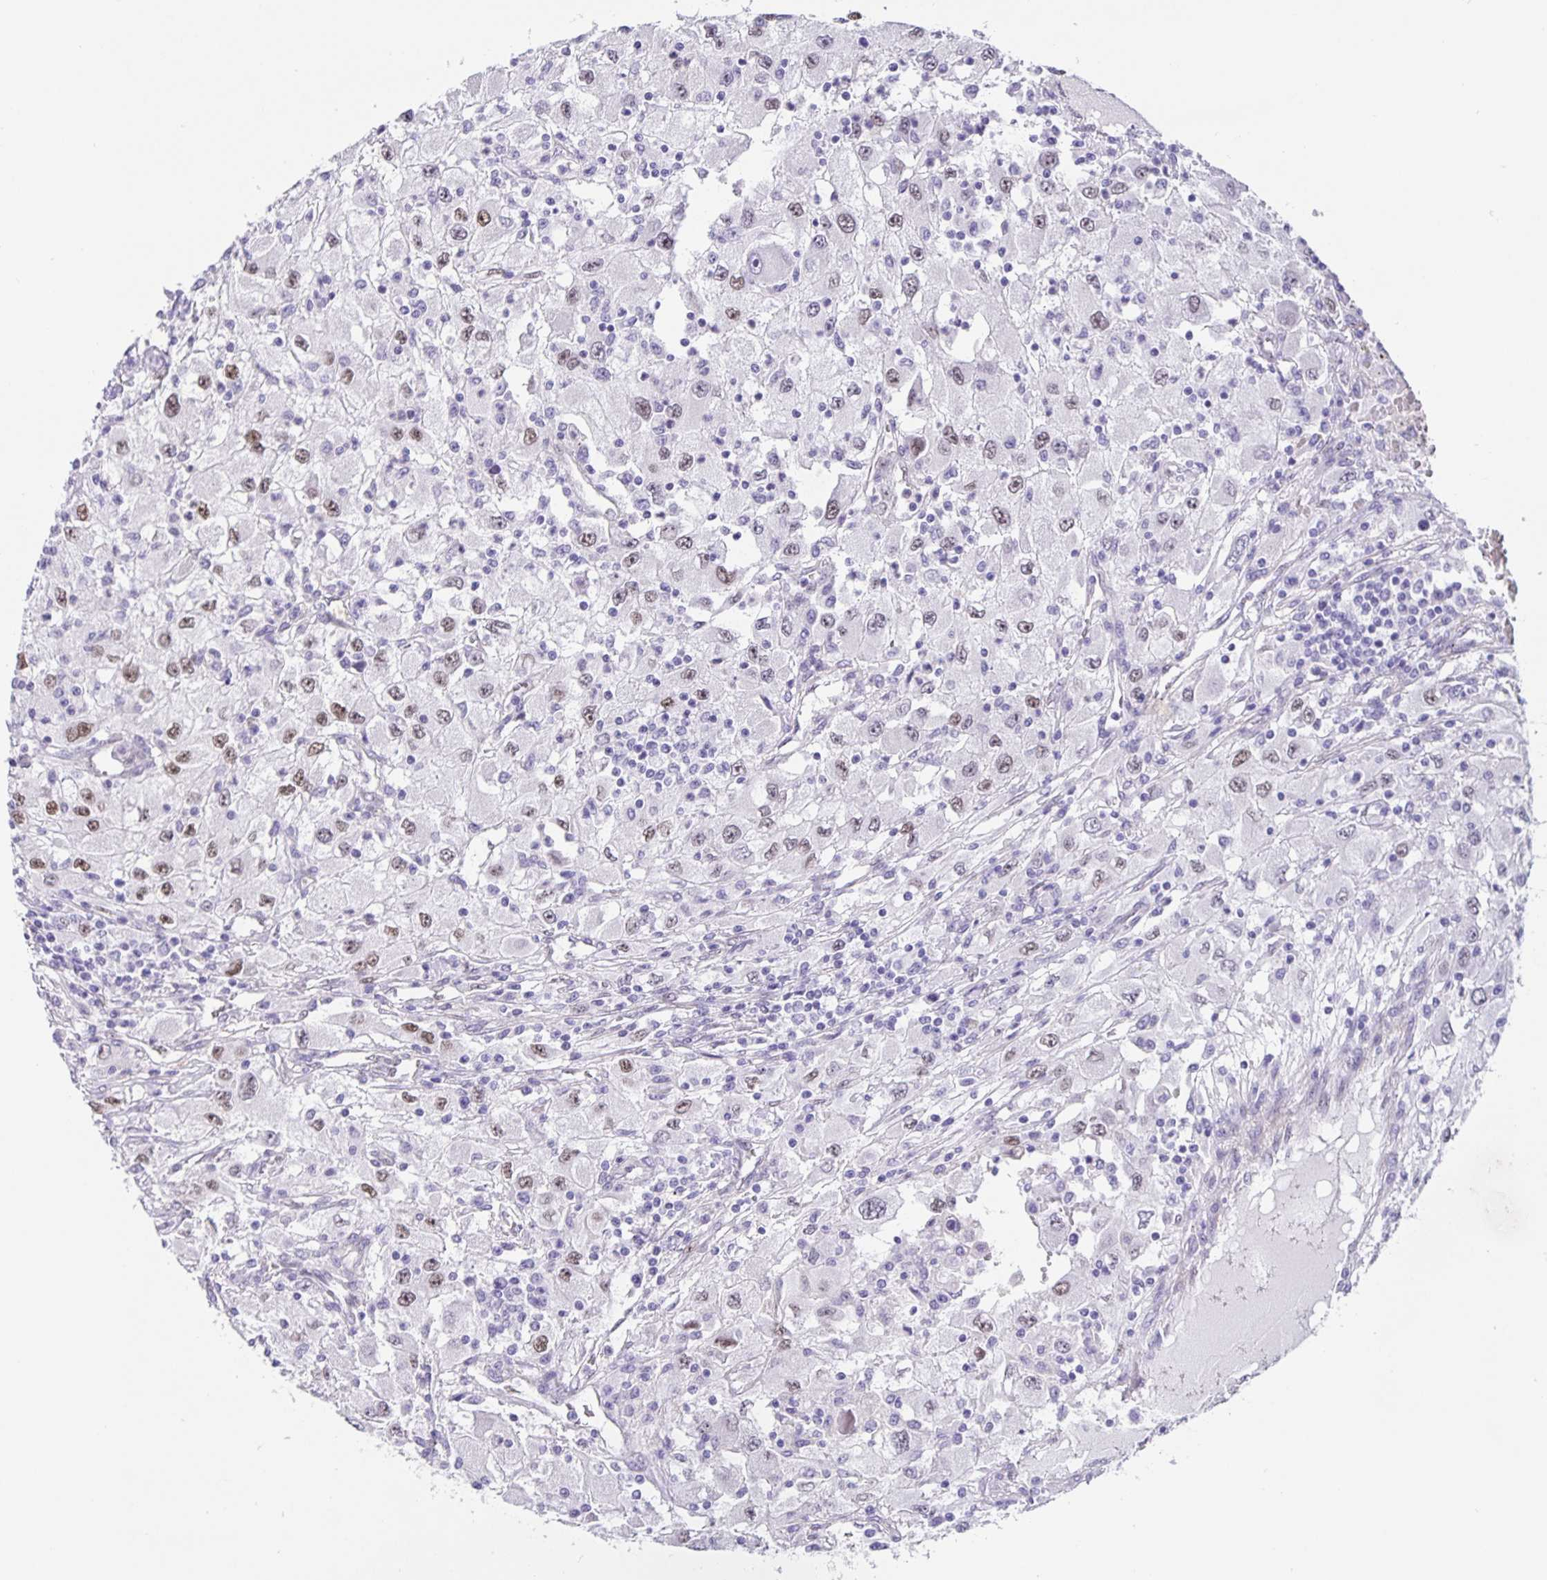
{"staining": {"intensity": "weak", "quantity": "25%-75%", "location": "nuclear"}, "tissue": "renal cancer", "cell_type": "Tumor cells", "image_type": "cancer", "snomed": [{"axis": "morphology", "description": "Adenocarcinoma, NOS"}, {"axis": "topography", "description": "Kidney"}], "caption": "This histopathology image shows immunohistochemistry (IHC) staining of renal cancer (adenocarcinoma), with low weak nuclear positivity in approximately 25%-75% of tumor cells.", "gene": "FOSL2", "patient": {"sex": "female", "age": 67}}